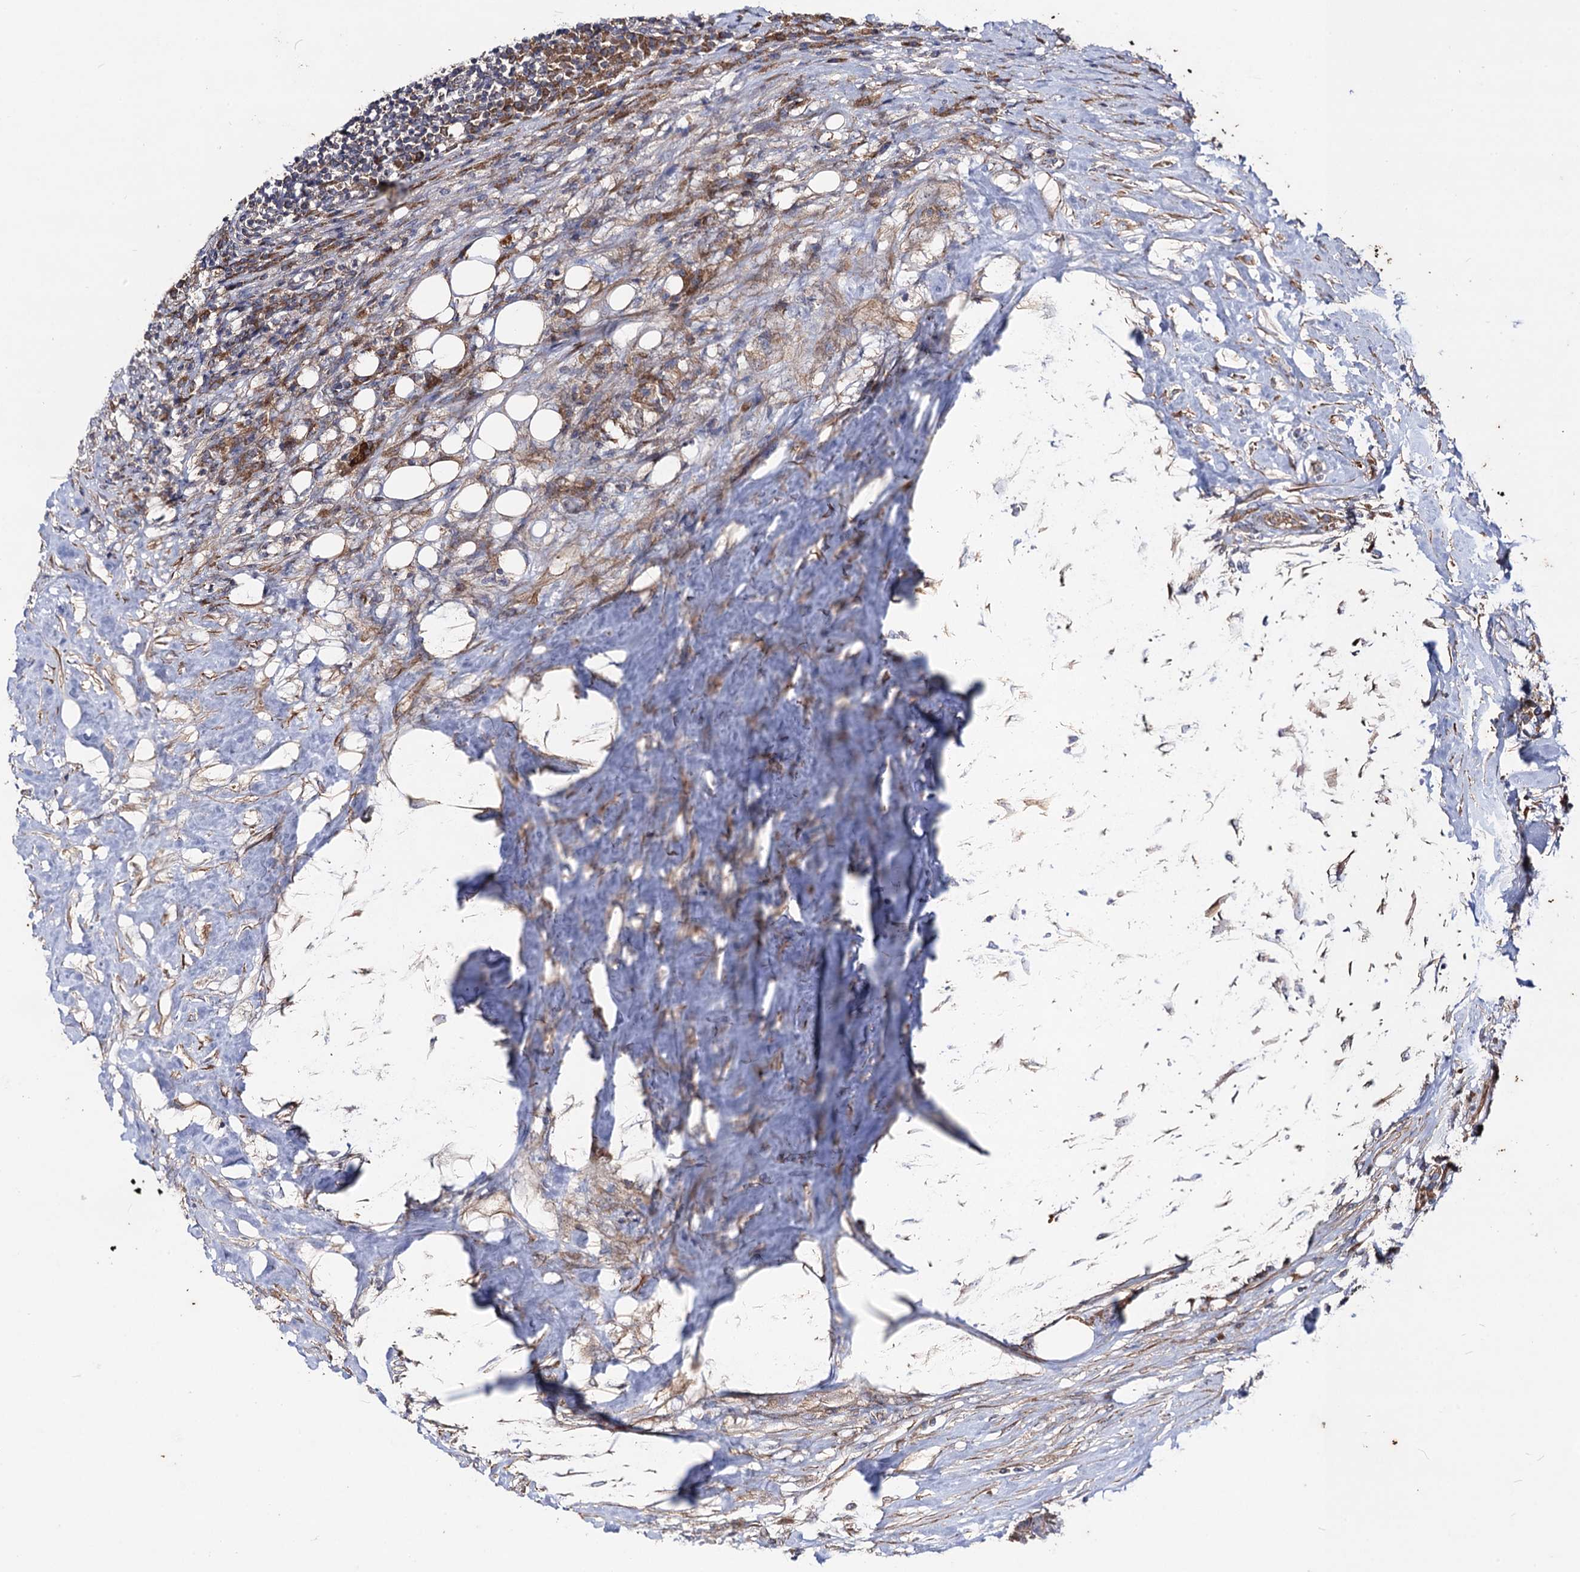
{"staining": {"intensity": "moderate", "quantity": ">75%", "location": "cytoplasmic/membranous"}, "tissue": "colorectal cancer", "cell_type": "Tumor cells", "image_type": "cancer", "snomed": [{"axis": "morphology", "description": "Adenocarcinoma, NOS"}, {"axis": "topography", "description": "Colon"}], "caption": "Immunohistochemistry staining of colorectal cancer (adenocarcinoma), which exhibits medium levels of moderate cytoplasmic/membranous staining in about >75% of tumor cells indicating moderate cytoplasmic/membranous protein staining. The staining was performed using DAB (brown) for protein detection and nuclei were counterstained in hematoxylin (blue).", "gene": "DYDC1", "patient": {"sex": "male", "age": 83}}